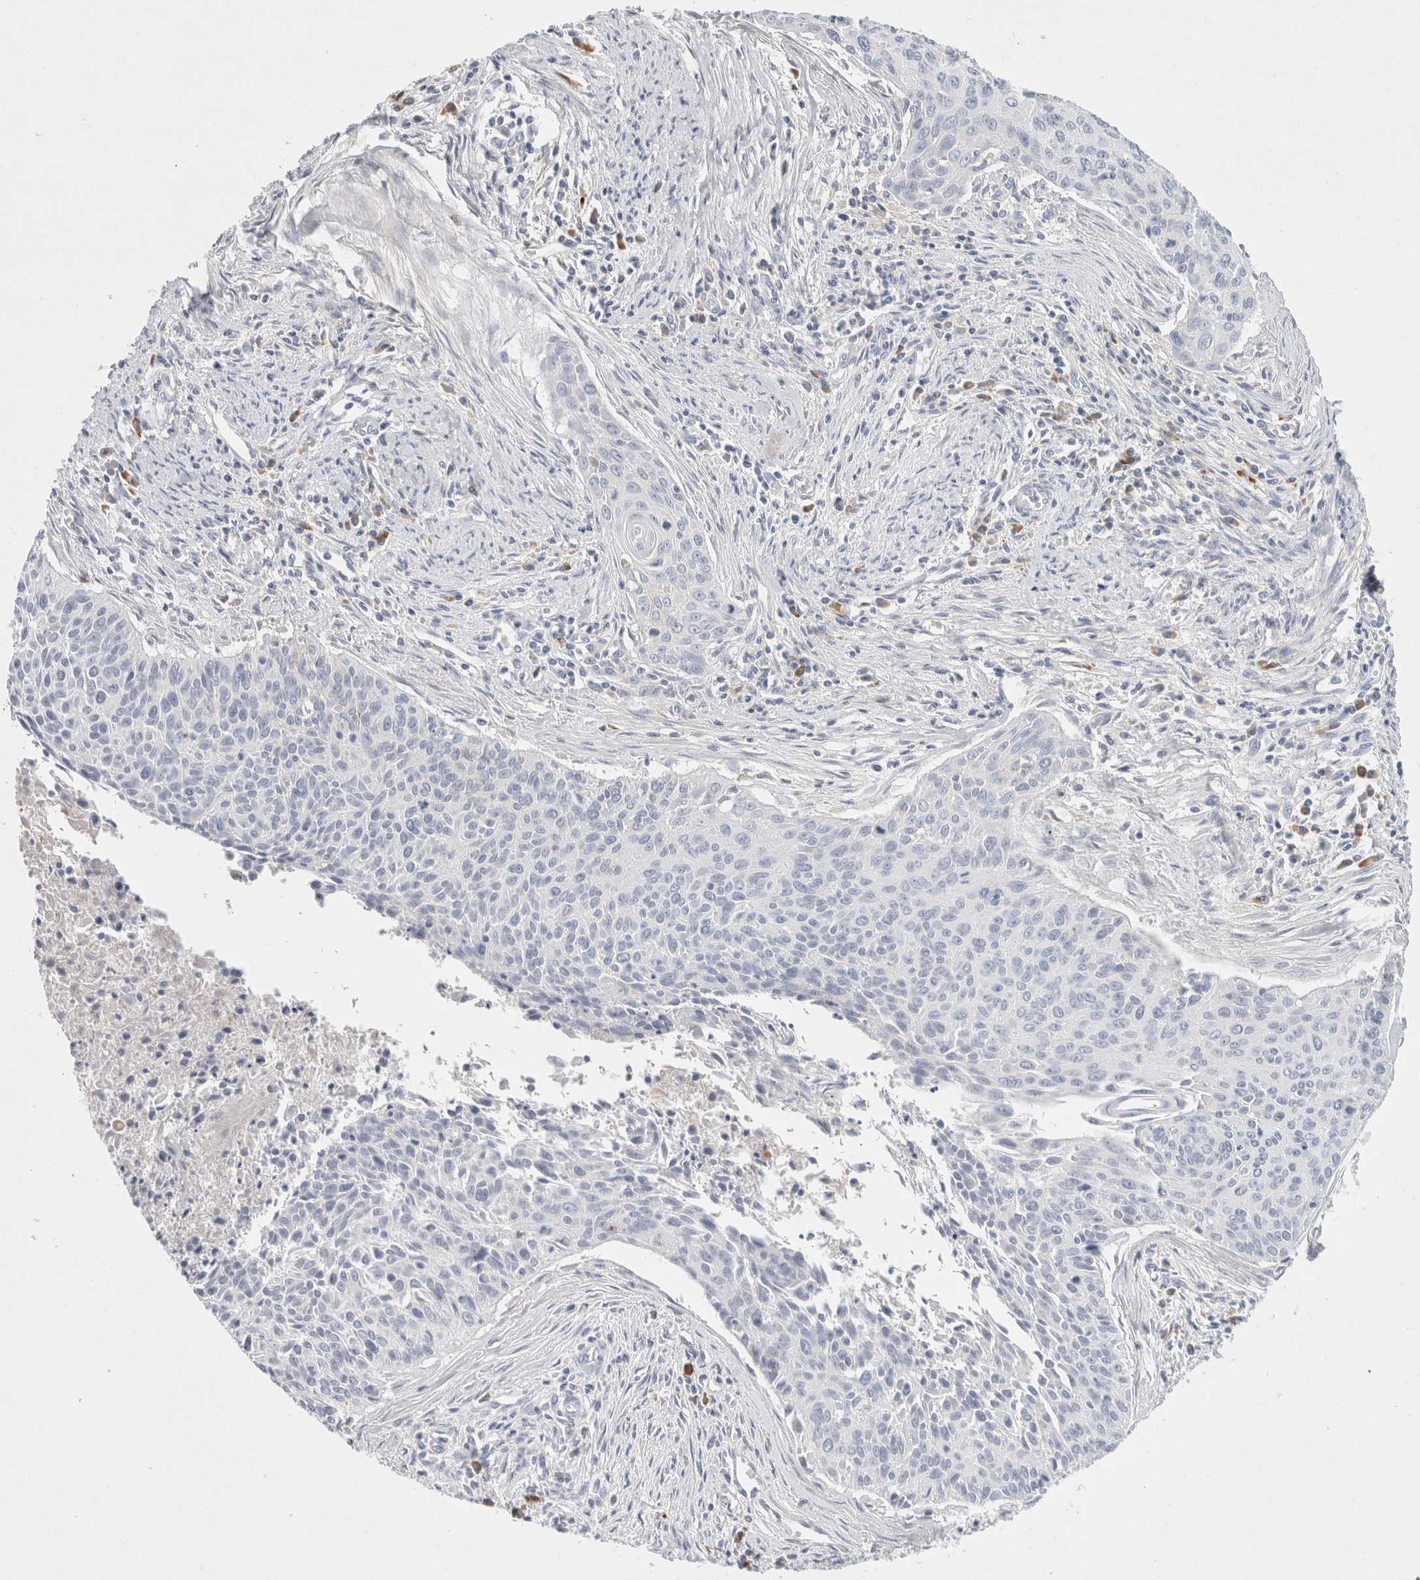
{"staining": {"intensity": "negative", "quantity": "none", "location": "none"}, "tissue": "cervical cancer", "cell_type": "Tumor cells", "image_type": "cancer", "snomed": [{"axis": "morphology", "description": "Squamous cell carcinoma, NOS"}, {"axis": "topography", "description": "Cervix"}], "caption": "This is an immunohistochemistry (IHC) photomicrograph of human cervical cancer (squamous cell carcinoma). There is no staining in tumor cells.", "gene": "FGL2", "patient": {"sex": "female", "age": 55}}